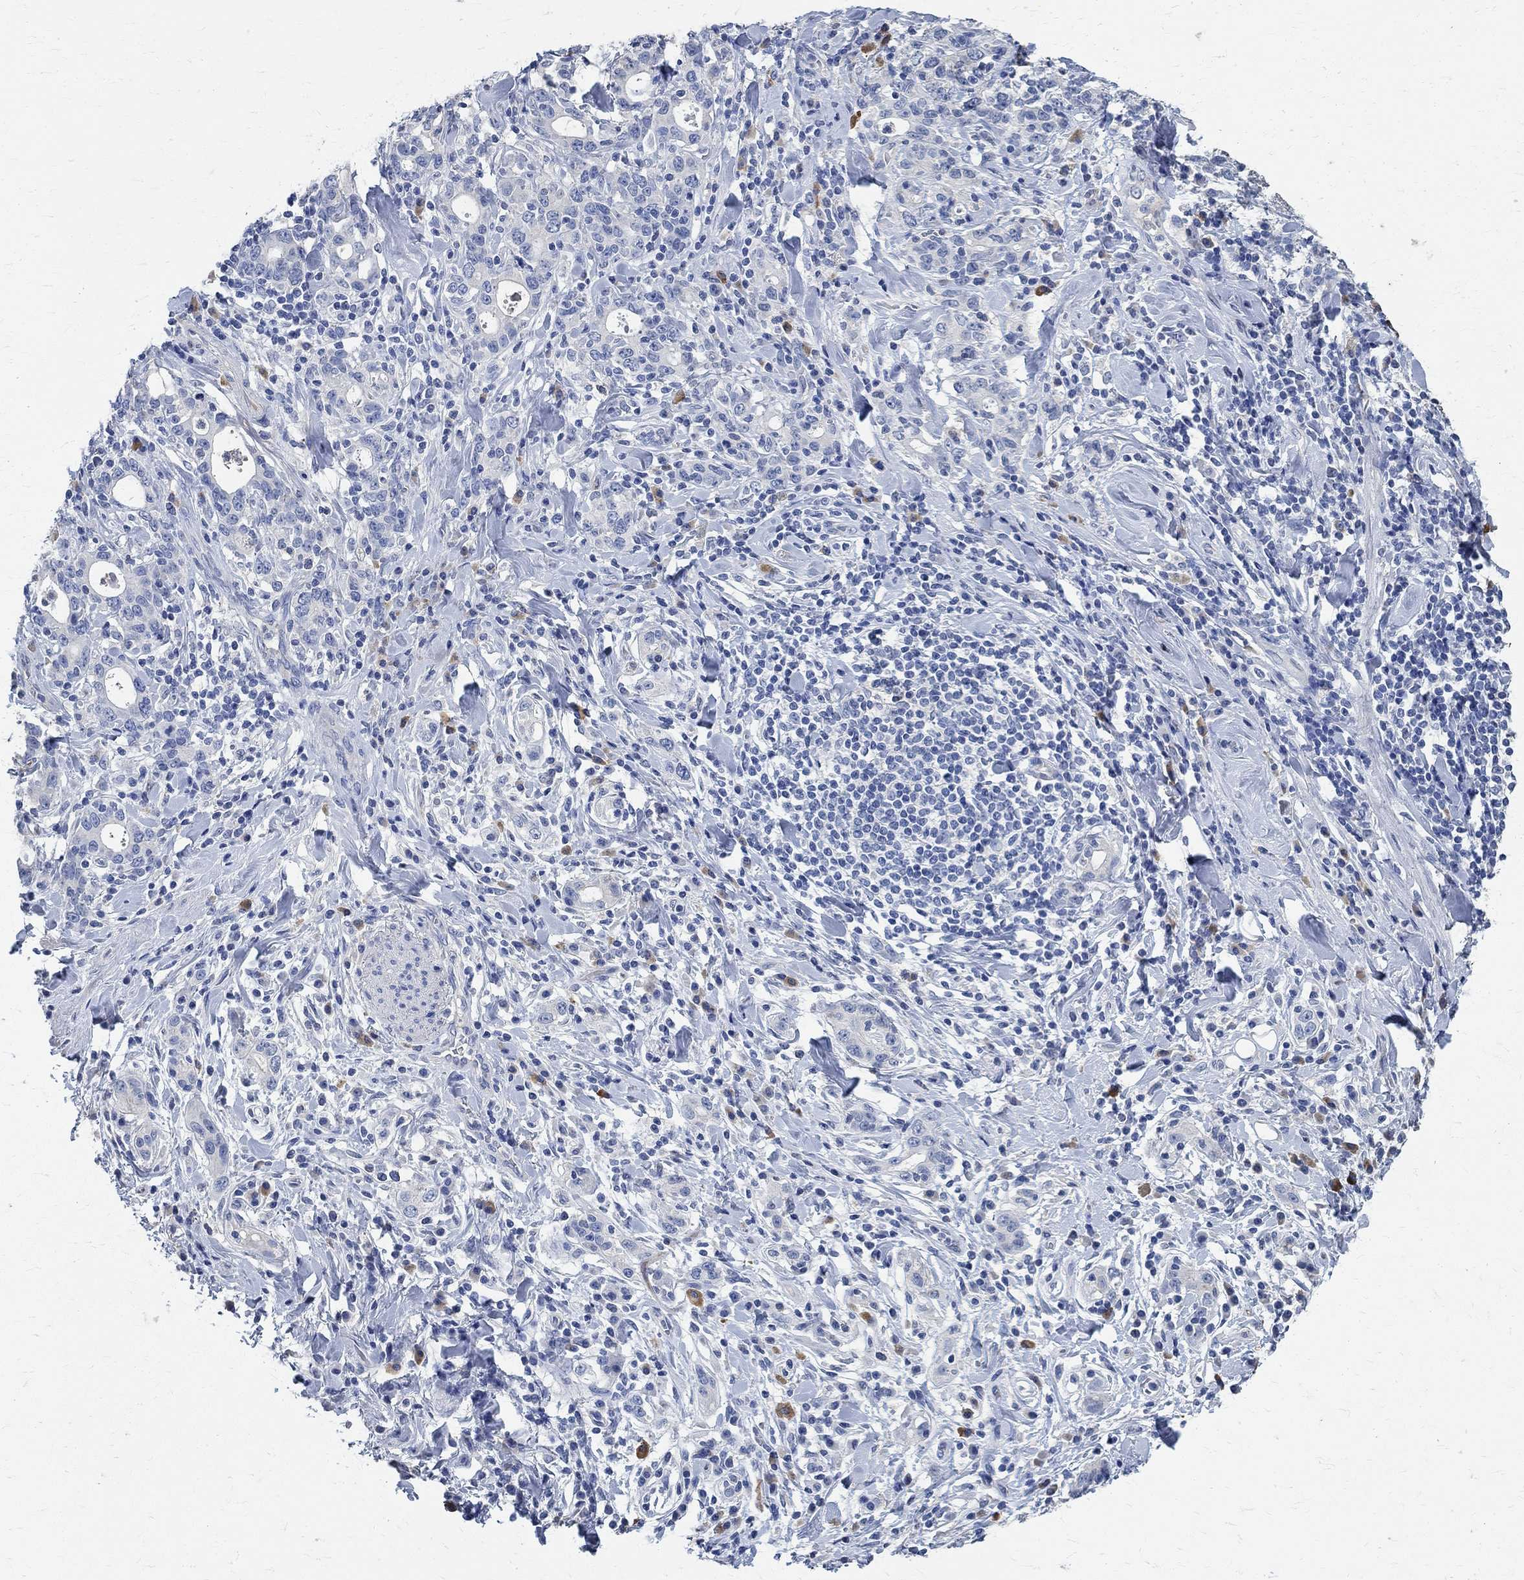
{"staining": {"intensity": "negative", "quantity": "none", "location": "none"}, "tissue": "stomach cancer", "cell_type": "Tumor cells", "image_type": "cancer", "snomed": [{"axis": "morphology", "description": "Adenocarcinoma, NOS"}, {"axis": "topography", "description": "Stomach"}], "caption": "High power microscopy image of an immunohistochemistry image of adenocarcinoma (stomach), revealing no significant positivity in tumor cells.", "gene": "PRX", "patient": {"sex": "male", "age": 79}}